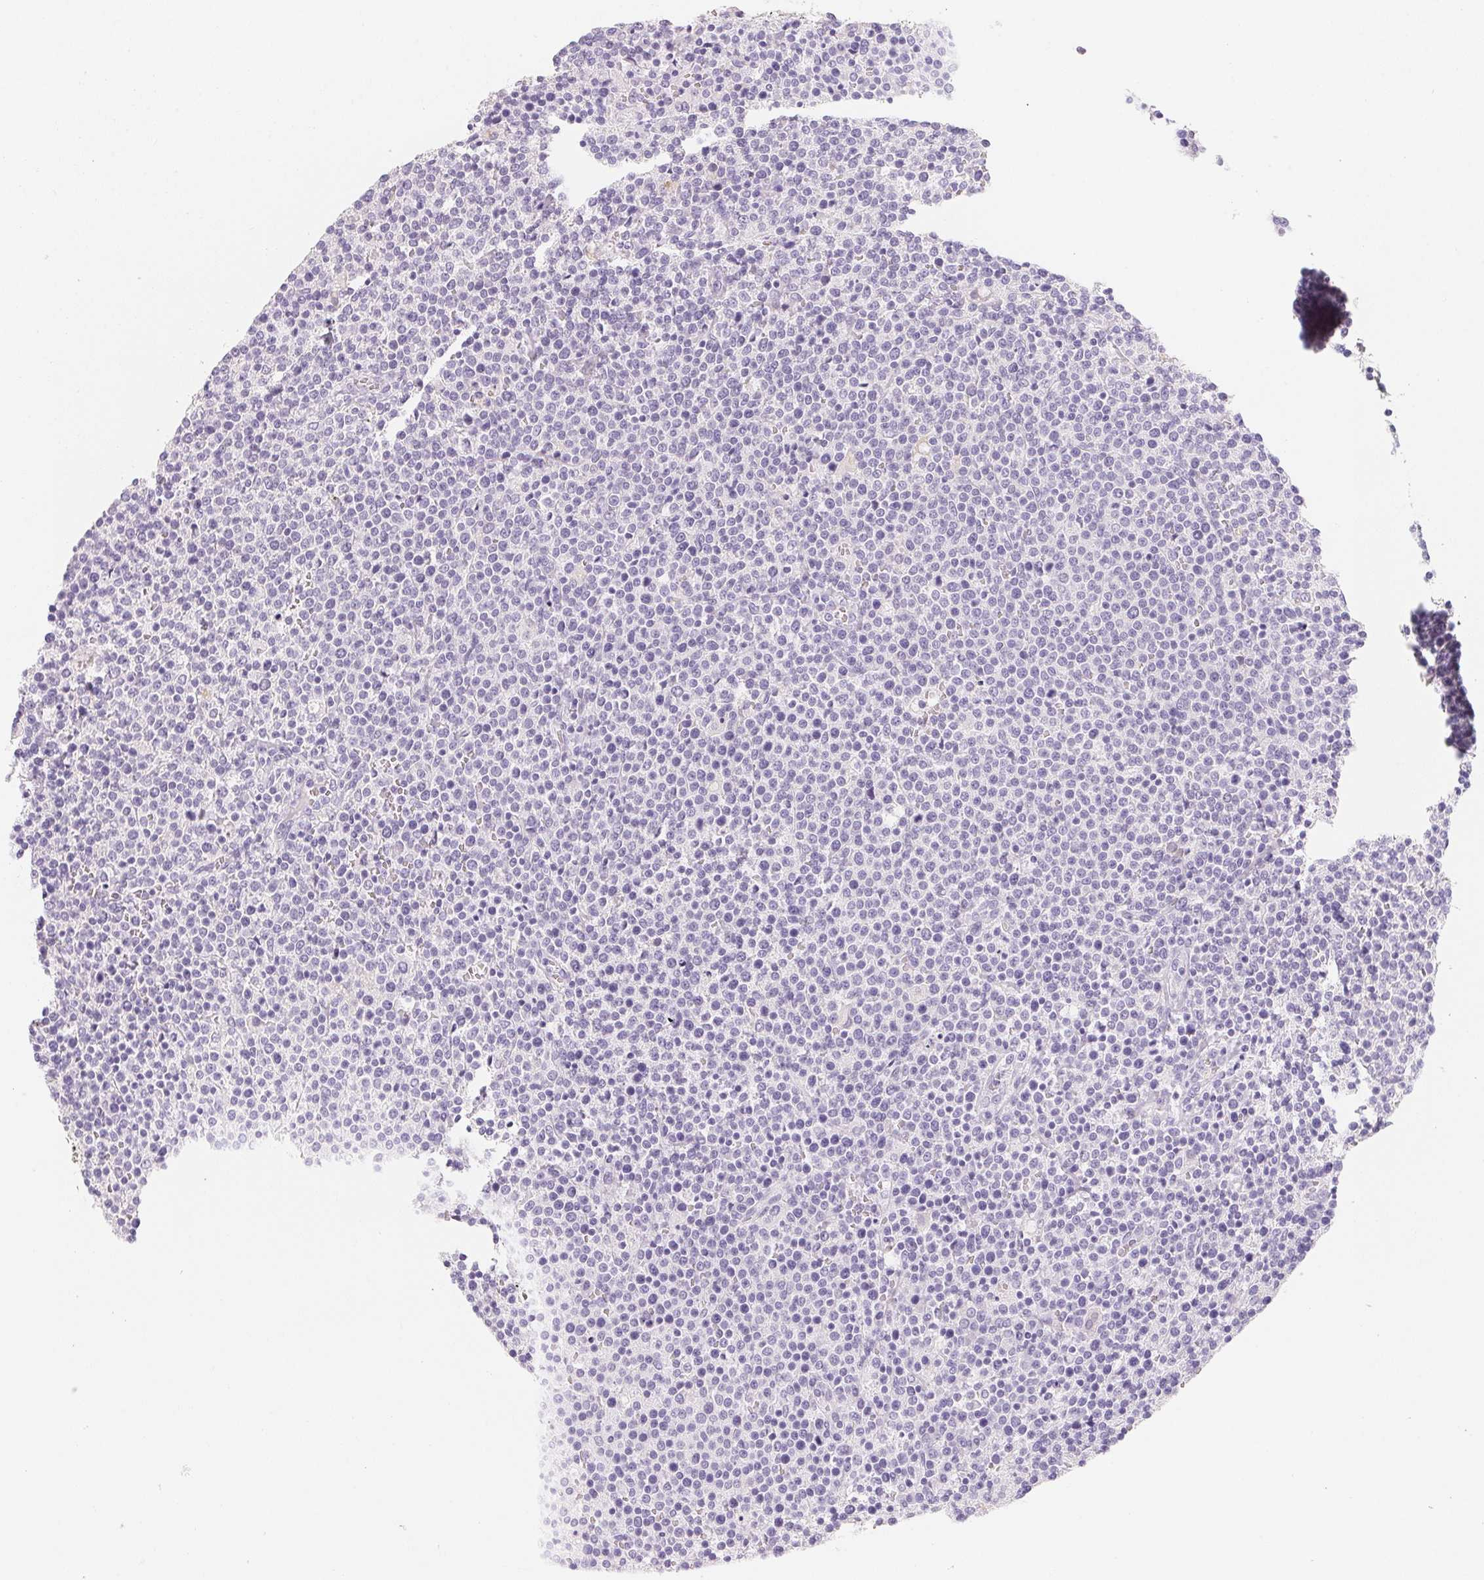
{"staining": {"intensity": "negative", "quantity": "none", "location": "none"}, "tissue": "lymphoma", "cell_type": "Tumor cells", "image_type": "cancer", "snomed": [{"axis": "morphology", "description": "Malignant lymphoma, non-Hodgkin's type, High grade"}, {"axis": "topography", "description": "Lymph node"}], "caption": "A micrograph of lymphoma stained for a protein reveals no brown staining in tumor cells.", "gene": "ACP3", "patient": {"sex": "male", "age": 61}}